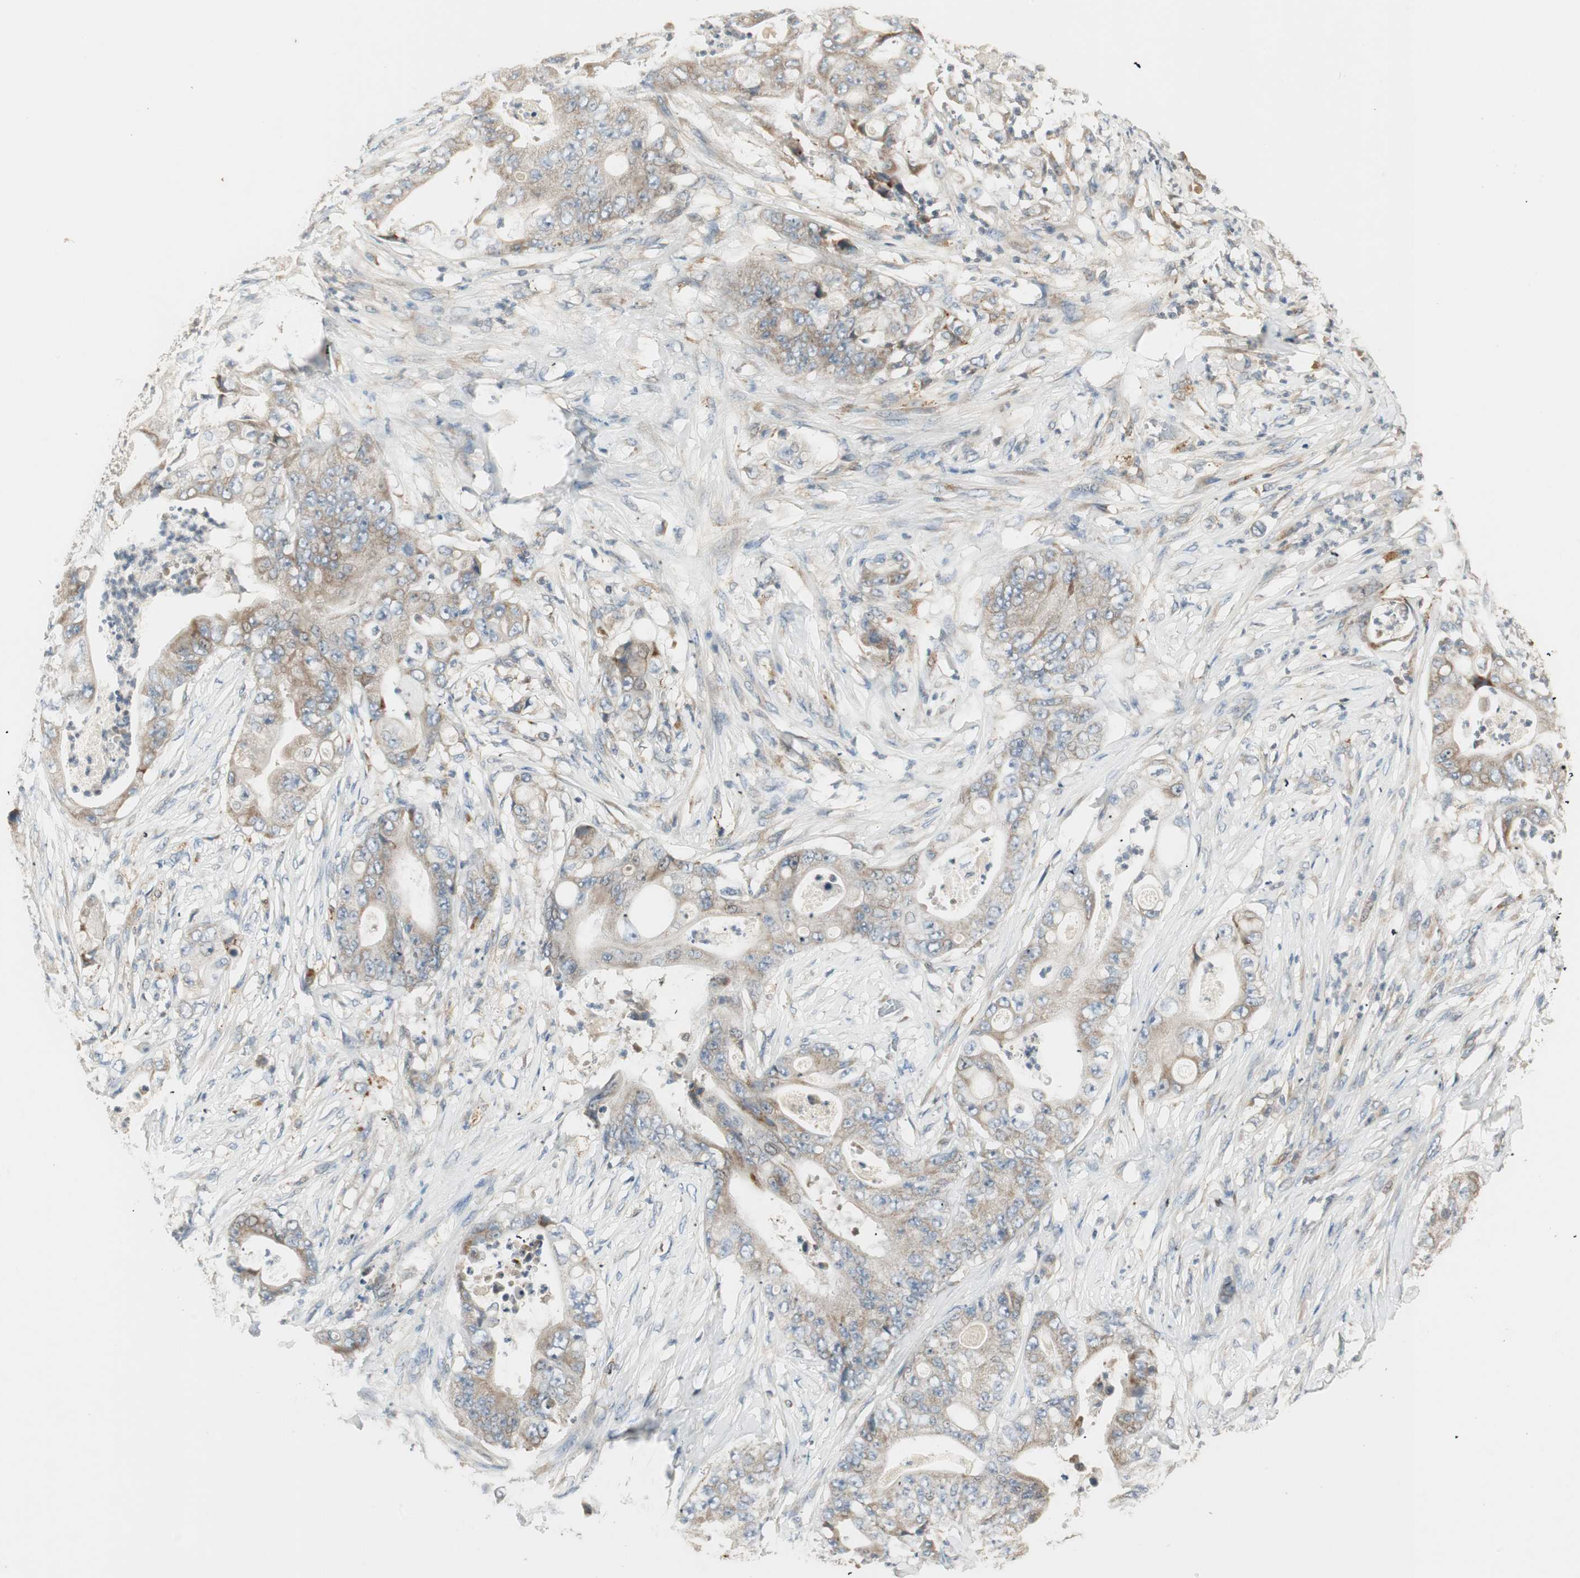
{"staining": {"intensity": "weak", "quantity": ">75%", "location": "cytoplasmic/membranous"}, "tissue": "stomach cancer", "cell_type": "Tumor cells", "image_type": "cancer", "snomed": [{"axis": "morphology", "description": "Adenocarcinoma, NOS"}, {"axis": "topography", "description": "Stomach"}], "caption": "Protein staining of stomach cancer (adenocarcinoma) tissue reveals weak cytoplasmic/membranous staining in approximately >75% of tumor cells. (DAB IHC with brightfield microscopy, high magnification).", "gene": "SFRP1", "patient": {"sex": "female", "age": 73}}